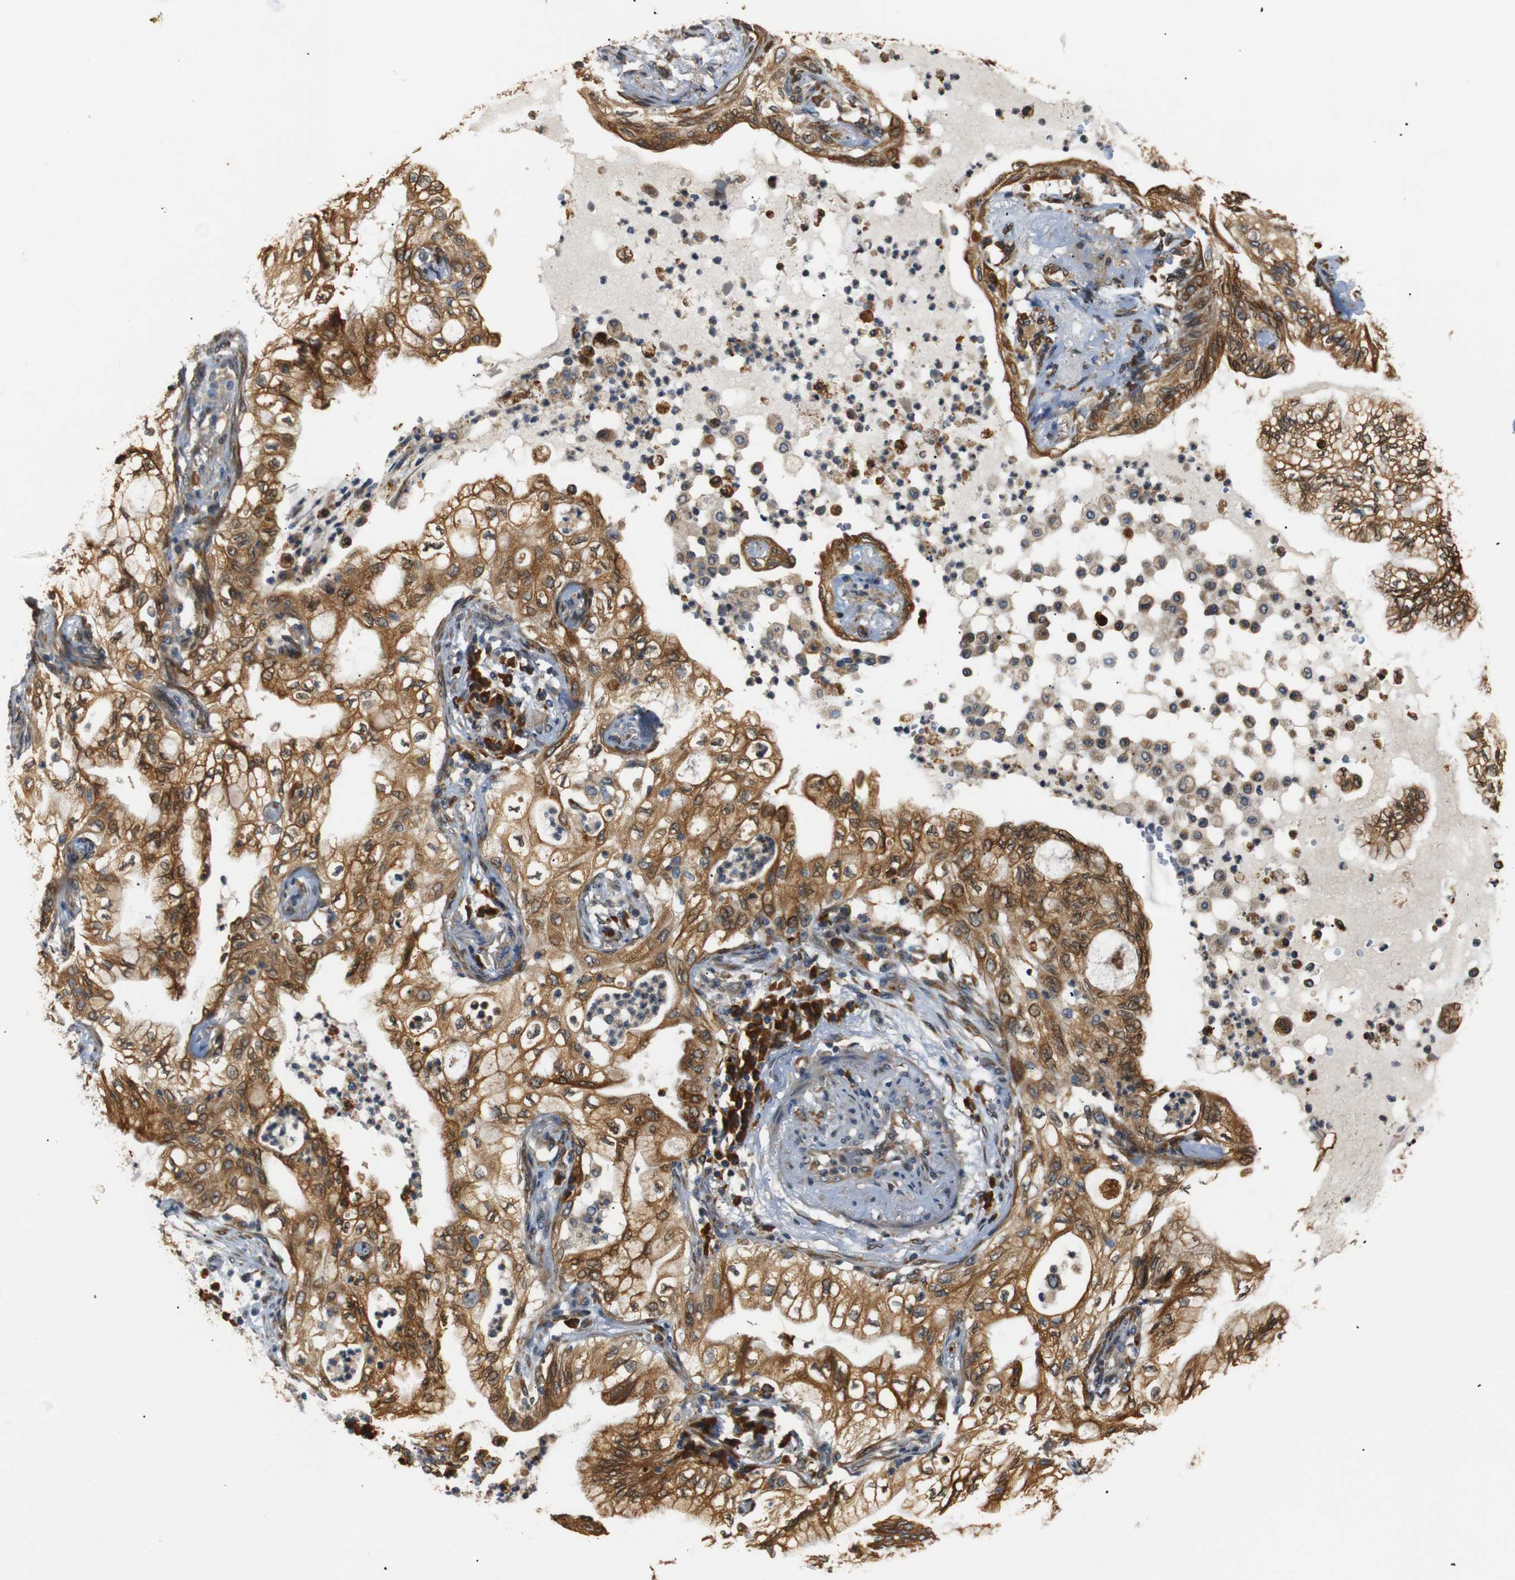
{"staining": {"intensity": "strong", "quantity": ">75%", "location": "cytoplasmic/membranous,nuclear"}, "tissue": "lung cancer", "cell_type": "Tumor cells", "image_type": "cancer", "snomed": [{"axis": "morphology", "description": "Adenocarcinoma, NOS"}, {"axis": "topography", "description": "Lung"}], "caption": "Protein expression analysis of lung cancer displays strong cytoplasmic/membranous and nuclear staining in approximately >75% of tumor cells.", "gene": "TMED2", "patient": {"sex": "female", "age": 70}}